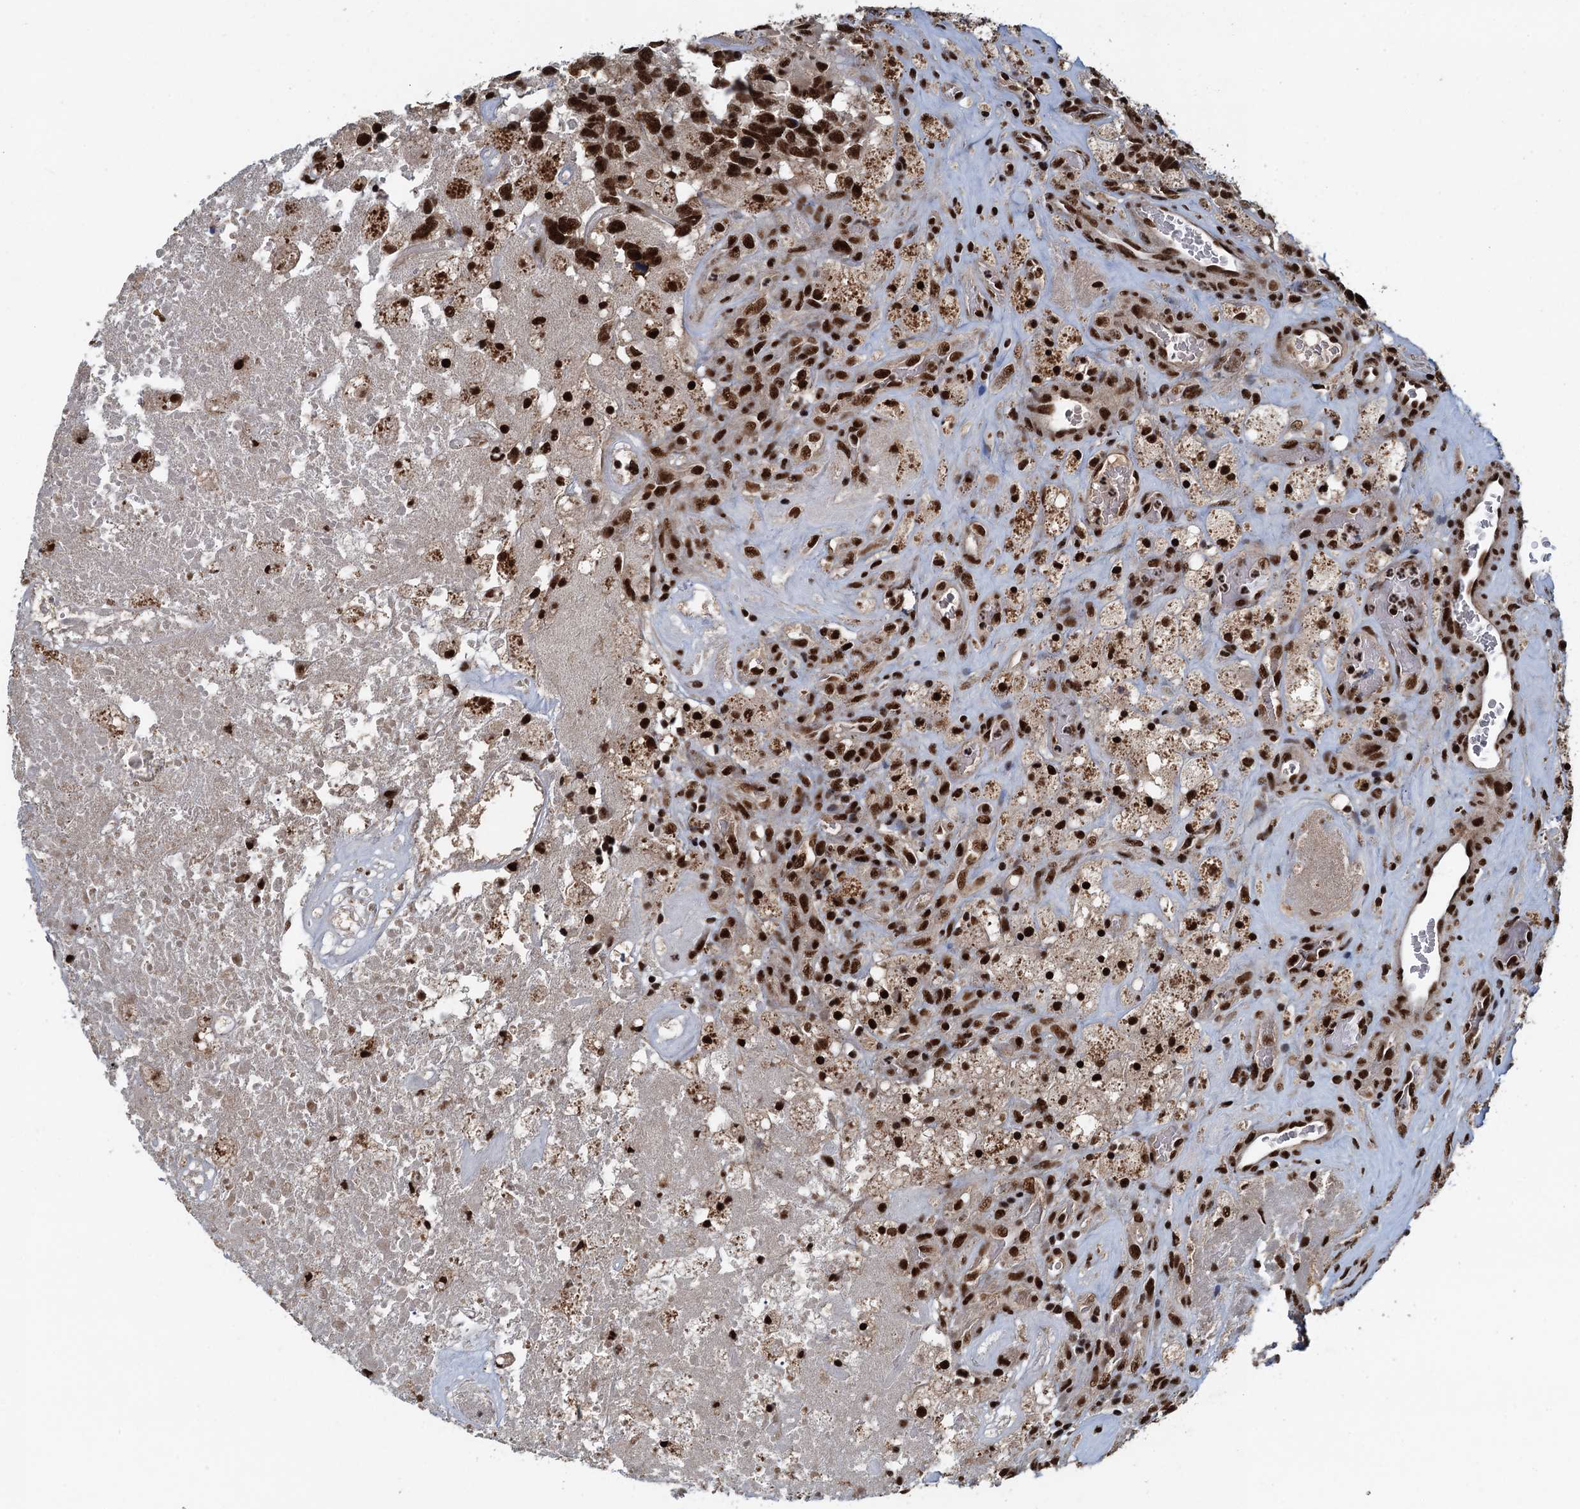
{"staining": {"intensity": "strong", "quantity": ">75%", "location": "nuclear"}, "tissue": "glioma", "cell_type": "Tumor cells", "image_type": "cancer", "snomed": [{"axis": "morphology", "description": "Glioma, malignant, High grade"}, {"axis": "topography", "description": "Brain"}], "caption": "Immunohistochemistry image of malignant glioma (high-grade) stained for a protein (brown), which shows high levels of strong nuclear expression in about >75% of tumor cells.", "gene": "ZC3H18", "patient": {"sex": "male", "age": 76}}